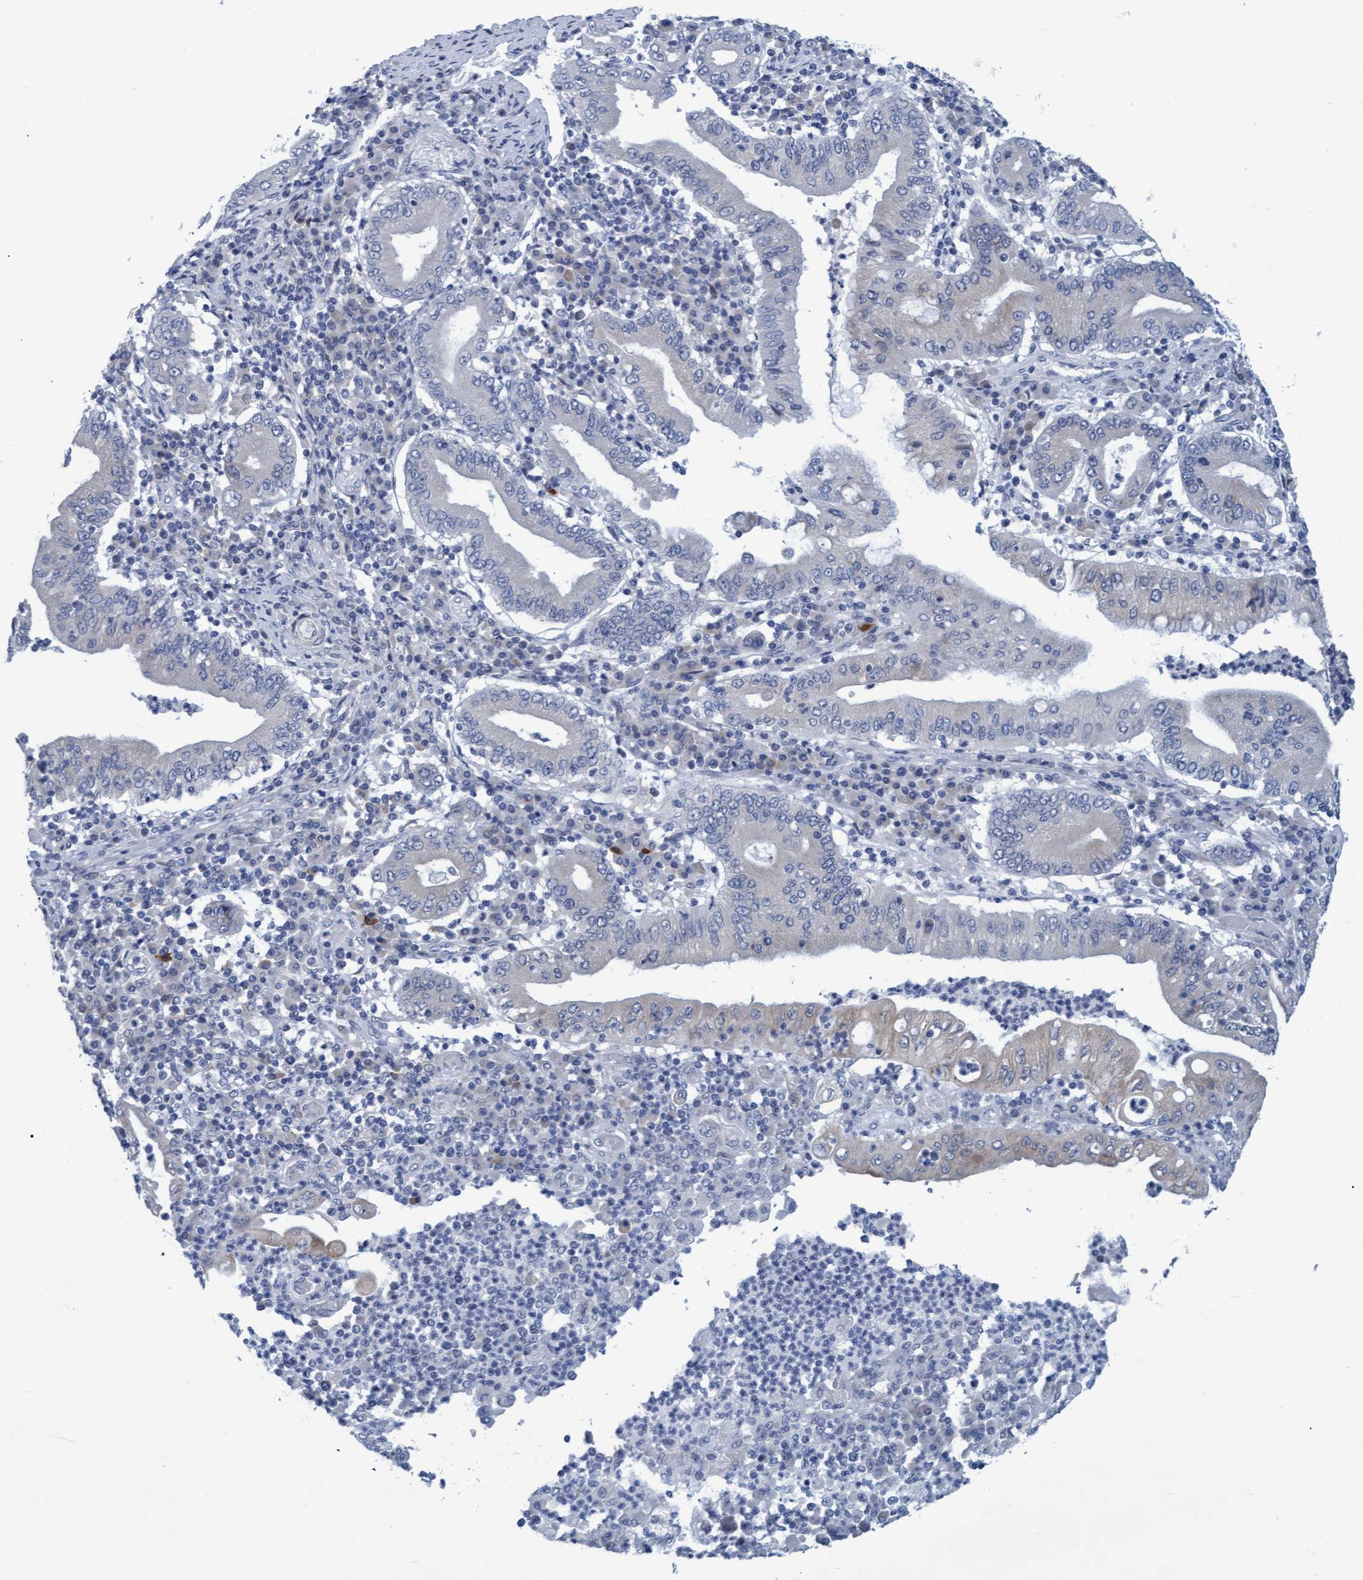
{"staining": {"intensity": "negative", "quantity": "none", "location": "none"}, "tissue": "stomach cancer", "cell_type": "Tumor cells", "image_type": "cancer", "snomed": [{"axis": "morphology", "description": "Normal tissue, NOS"}, {"axis": "morphology", "description": "Adenocarcinoma, NOS"}, {"axis": "topography", "description": "Esophagus"}, {"axis": "topography", "description": "Stomach, upper"}, {"axis": "topography", "description": "Peripheral nerve tissue"}], "caption": "Immunohistochemistry (IHC) micrograph of human adenocarcinoma (stomach) stained for a protein (brown), which exhibits no expression in tumor cells.", "gene": "SSTR3", "patient": {"sex": "male", "age": 62}}